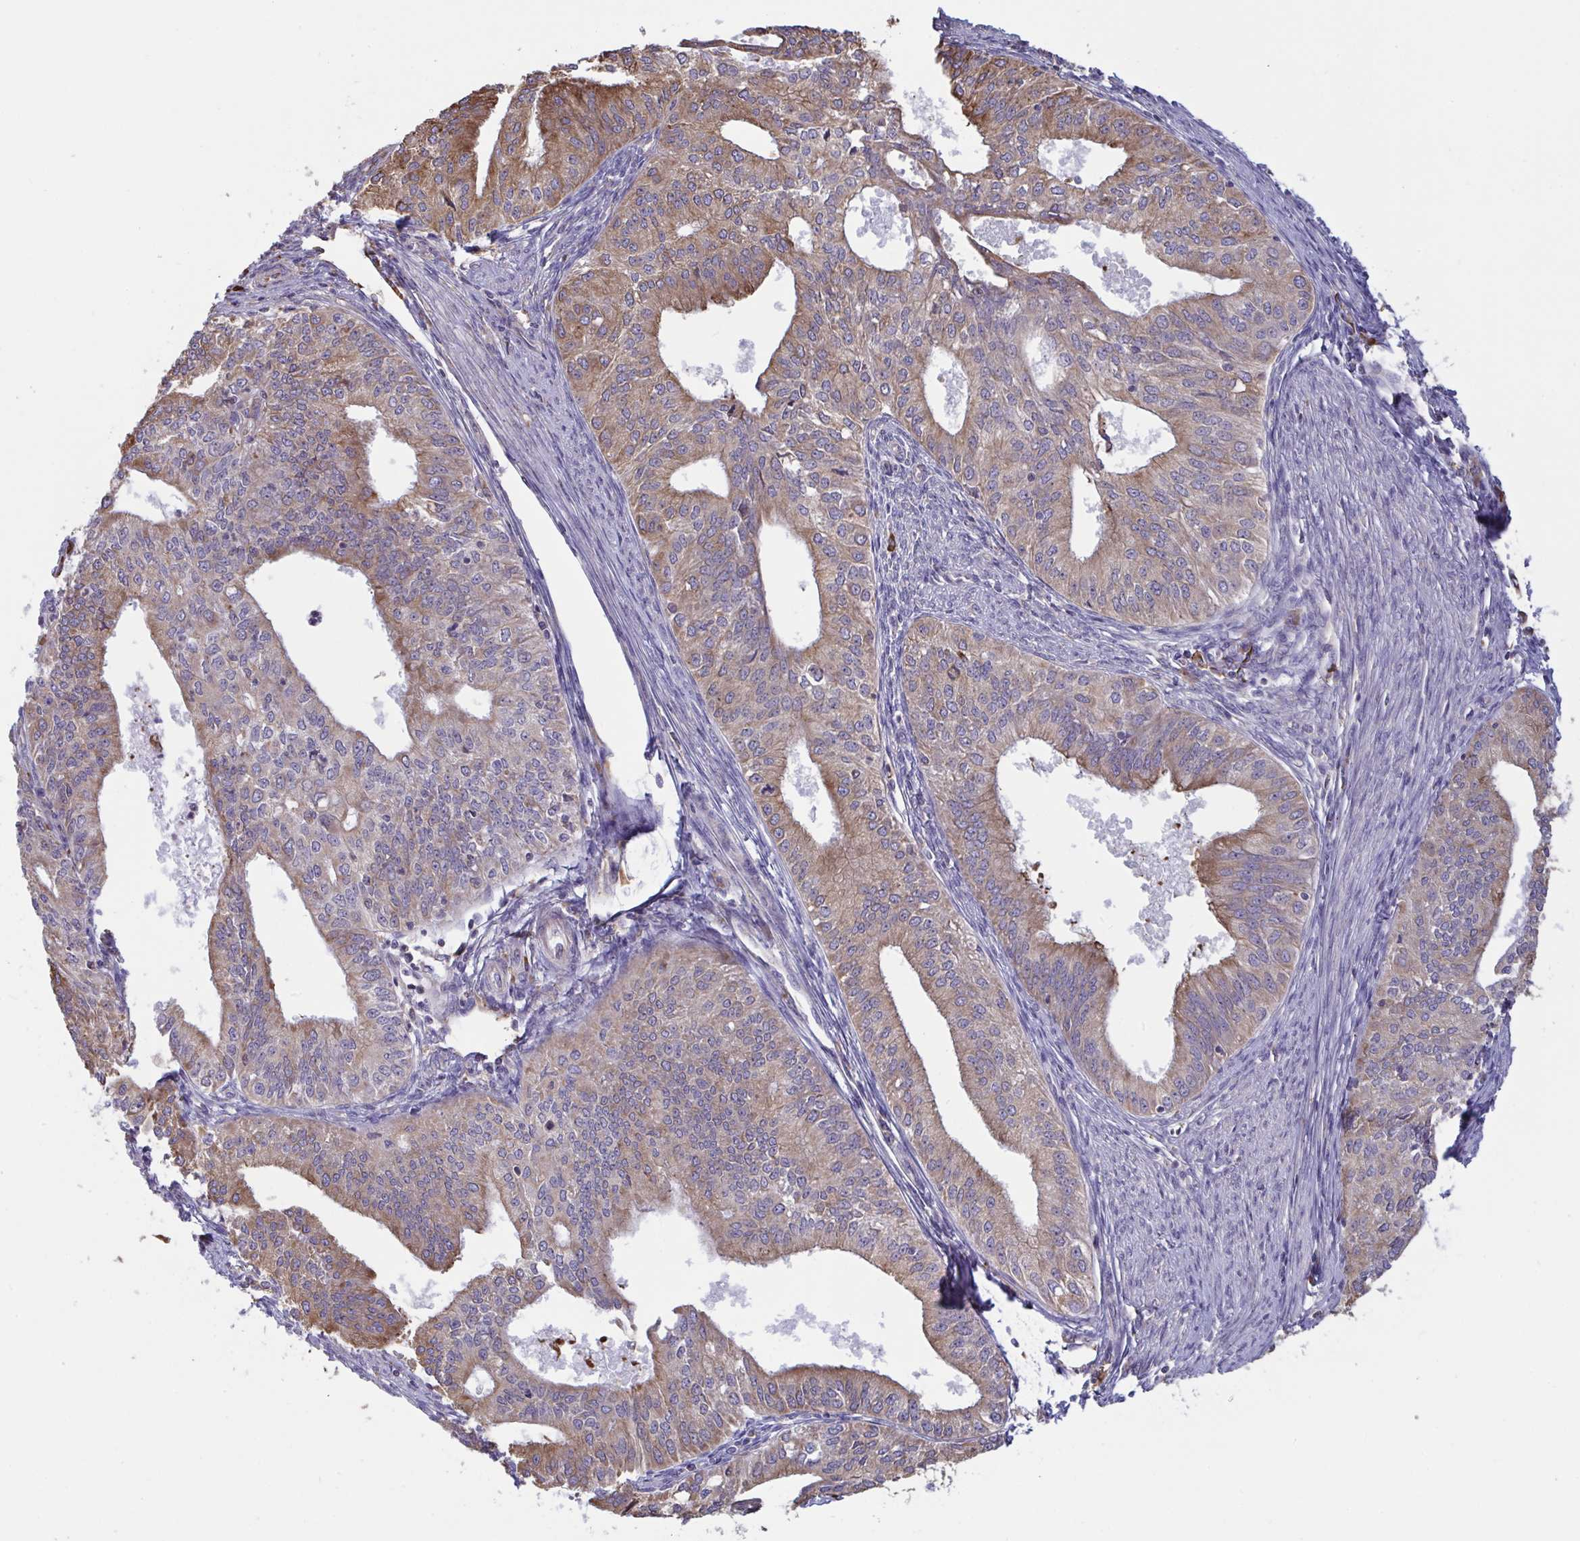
{"staining": {"intensity": "weak", "quantity": "25%-75%", "location": "cytoplasmic/membranous"}, "tissue": "endometrial cancer", "cell_type": "Tumor cells", "image_type": "cancer", "snomed": [{"axis": "morphology", "description": "Adenocarcinoma, NOS"}, {"axis": "topography", "description": "Endometrium"}], "caption": "IHC (DAB) staining of adenocarcinoma (endometrial) reveals weak cytoplasmic/membranous protein staining in about 25%-75% of tumor cells.", "gene": "MYMK", "patient": {"sex": "female", "age": 50}}